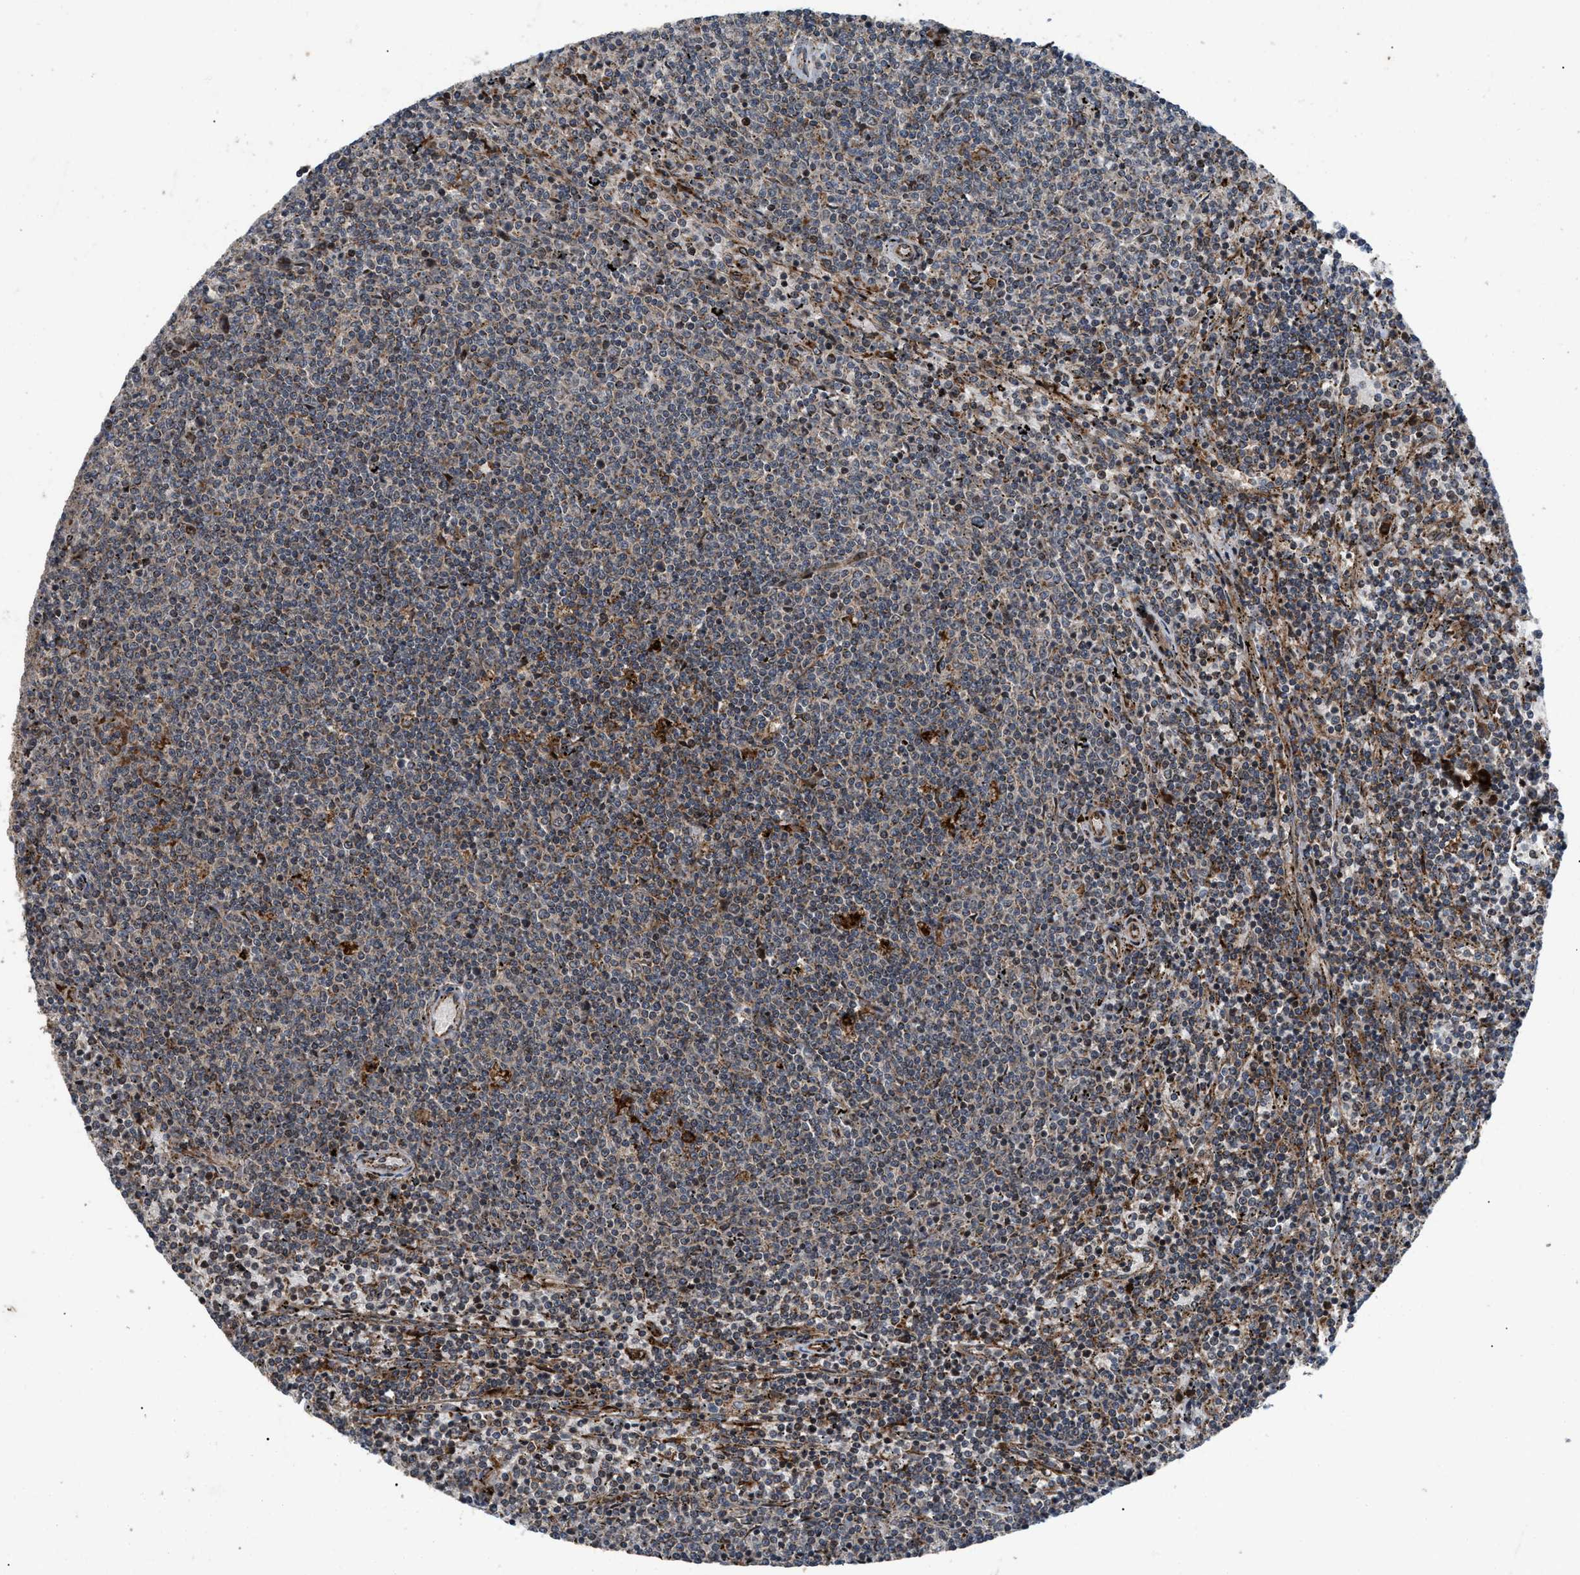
{"staining": {"intensity": "weak", "quantity": "25%-75%", "location": "cytoplasmic/membranous"}, "tissue": "lymphoma", "cell_type": "Tumor cells", "image_type": "cancer", "snomed": [{"axis": "morphology", "description": "Malignant lymphoma, non-Hodgkin's type, Low grade"}, {"axis": "topography", "description": "Spleen"}], "caption": "Immunohistochemistry (IHC) staining of lymphoma, which displays low levels of weak cytoplasmic/membranous expression in approximately 25%-75% of tumor cells indicating weak cytoplasmic/membranous protein positivity. The staining was performed using DAB (3,3'-diaminobenzidine) (brown) for protein detection and nuclei were counterstained in hematoxylin (blue).", "gene": "AP3M2", "patient": {"sex": "female", "age": 50}}